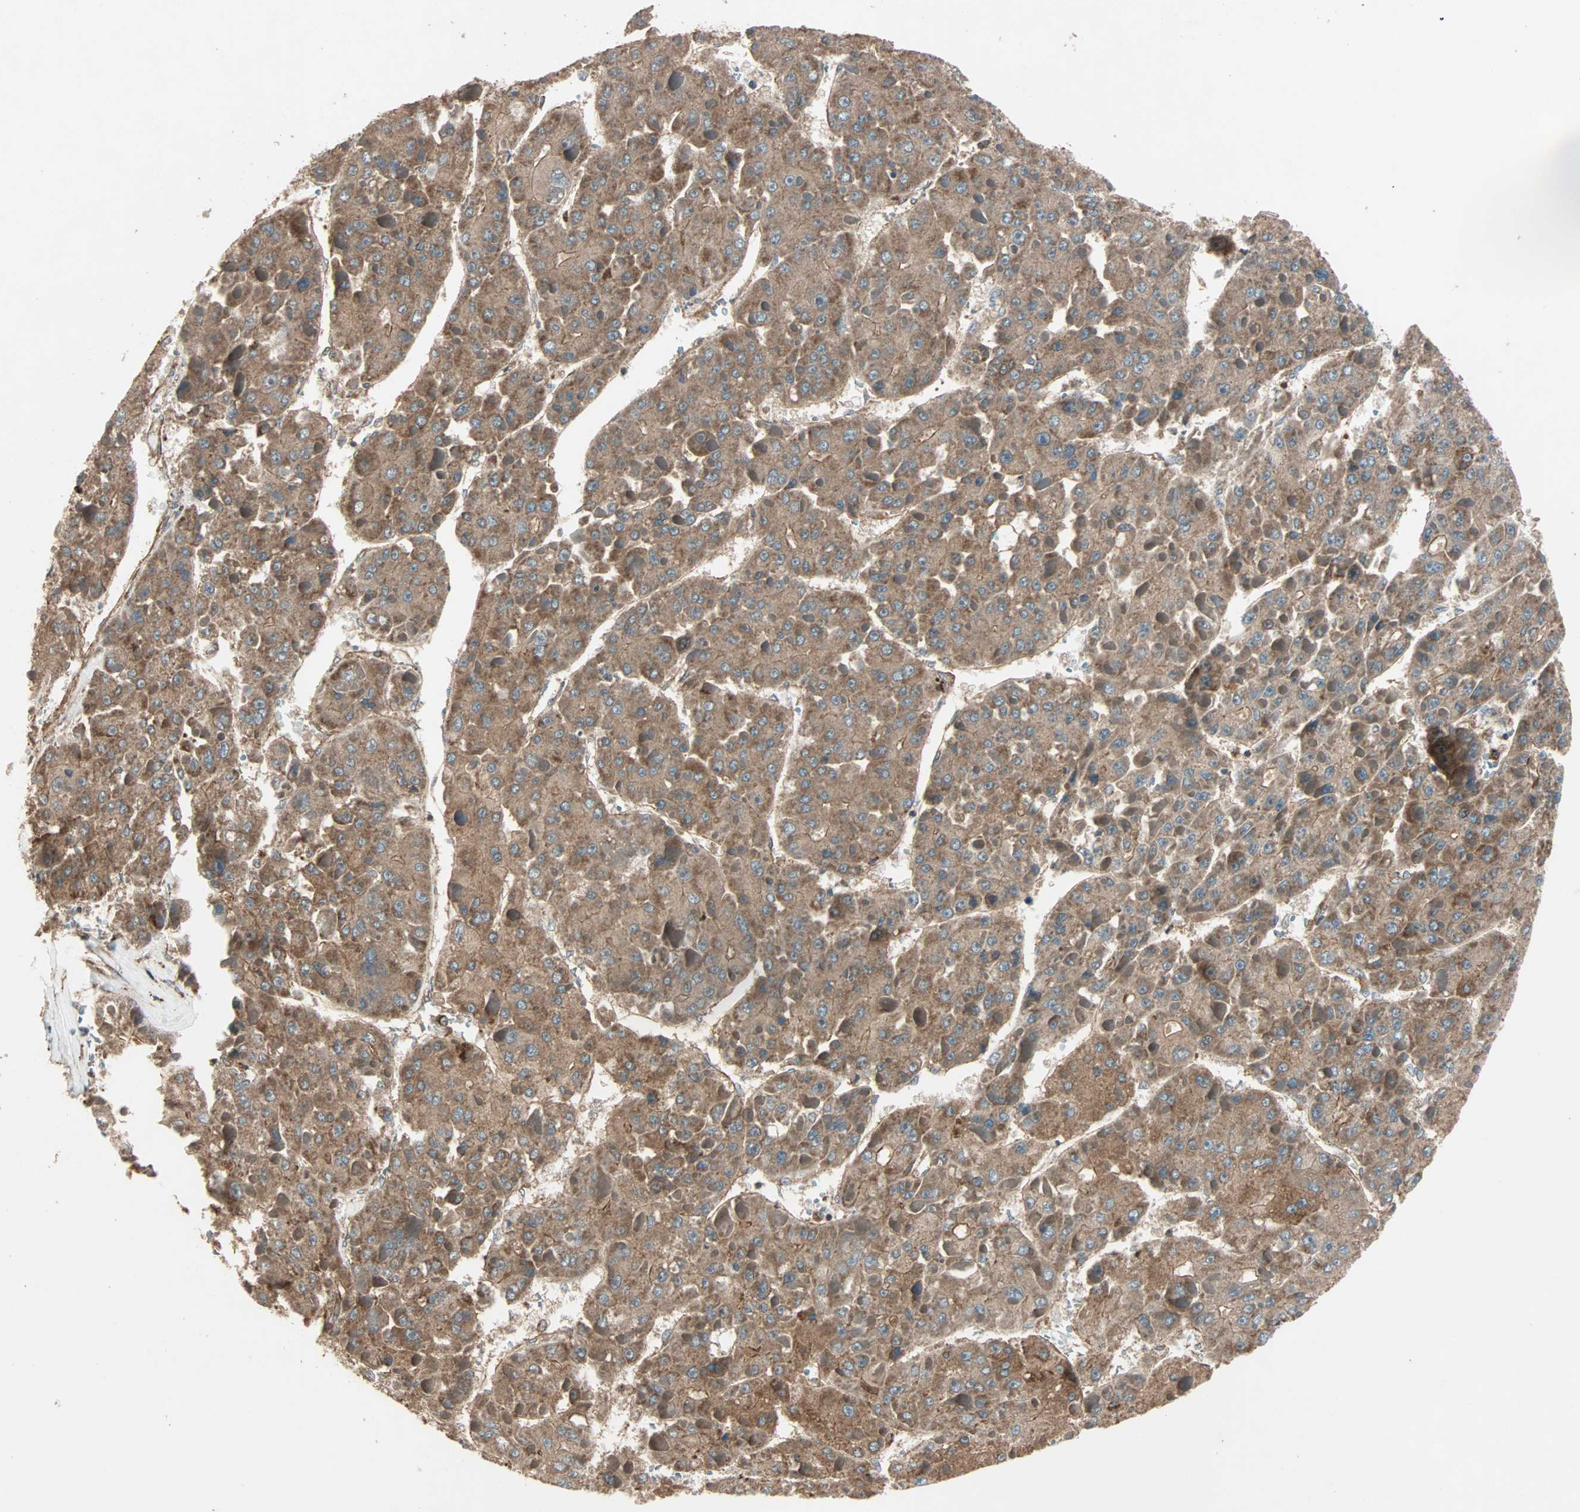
{"staining": {"intensity": "moderate", "quantity": ">75%", "location": "cytoplasmic/membranous"}, "tissue": "liver cancer", "cell_type": "Tumor cells", "image_type": "cancer", "snomed": [{"axis": "morphology", "description": "Carcinoma, Hepatocellular, NOS"}, {"axis": "topography", "description": "Liver"}], "caption": "Human liver cancer stained with a protein marker exhibits moderate staining in tumor cells.", "gene": "GCK", "patient": {"sex": "female", "age": 73}}